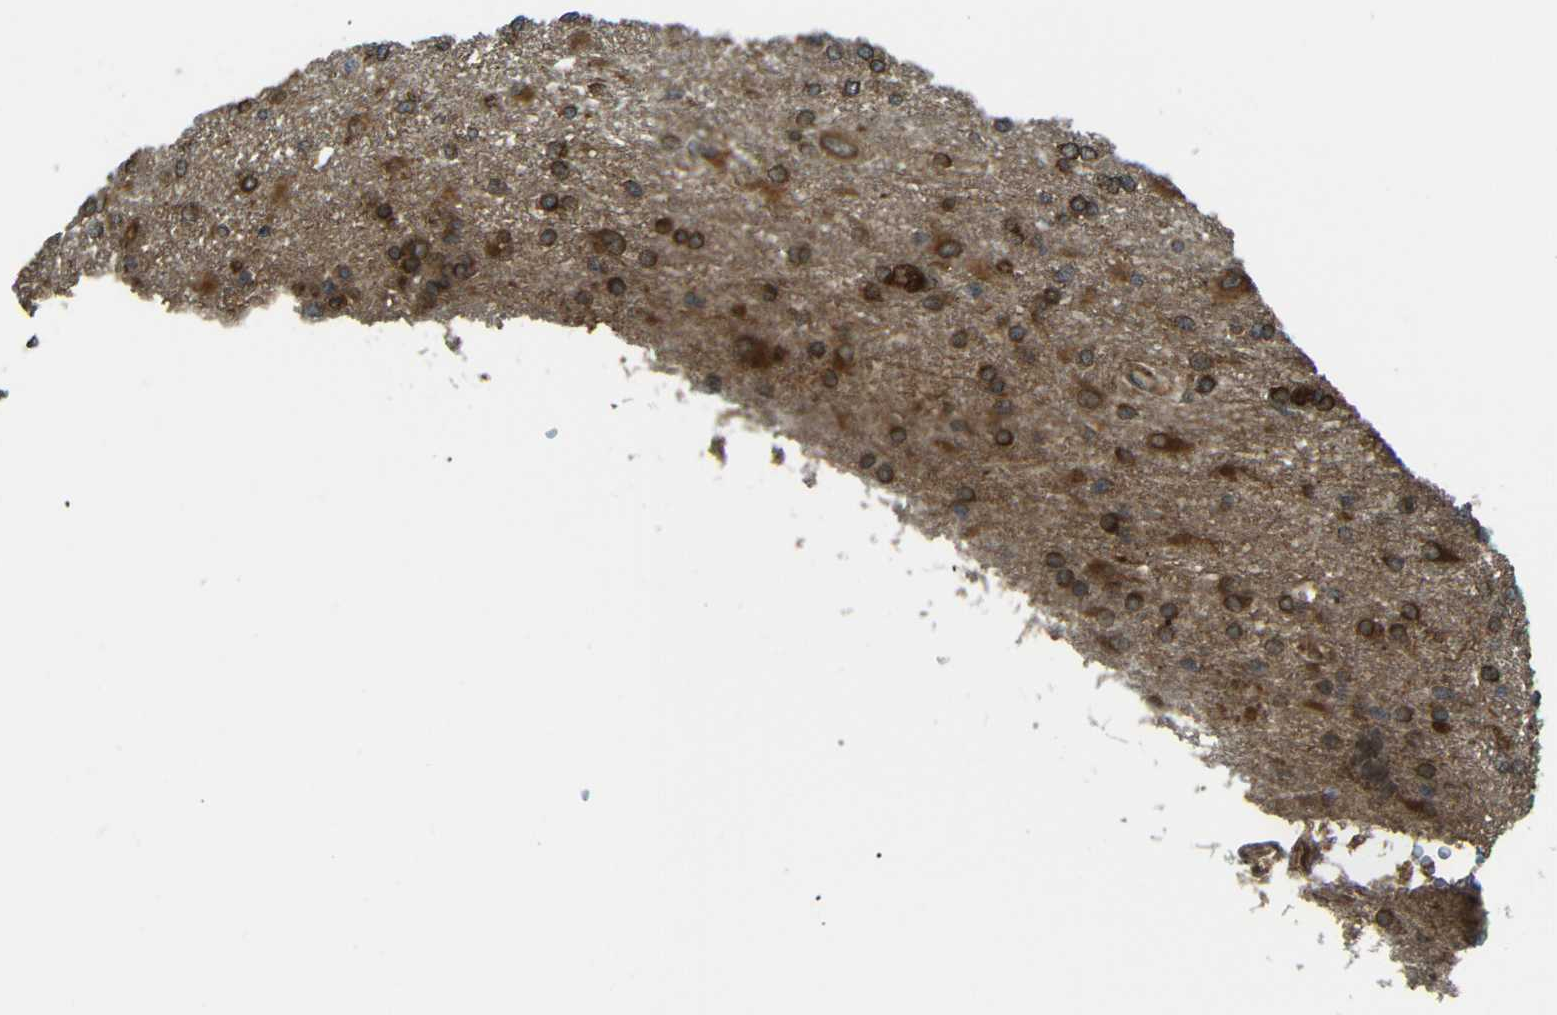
{"staining": {"intensity": "strong", "quantity": ">75%", "location": "cytoplasmic/membranous"}, "tissue": "glioma", "cell_type": "Tumor cells", "image_type": "cancer", "snomed": [{"axis": "morphology", "description": "Glioma, malignant, High grade"}, {"axis": "topography", "description": "Brain"}], "caption": "An image of malignant high-grade glioma stained for a protein shows strong cytoplasmic/membranous brown staining in tumor cells. Ihc stains the protein of interest in brown and the nuclei are stained blue.", "gene": "VAPB", "patient": {"sex": "female", "age": 59}}